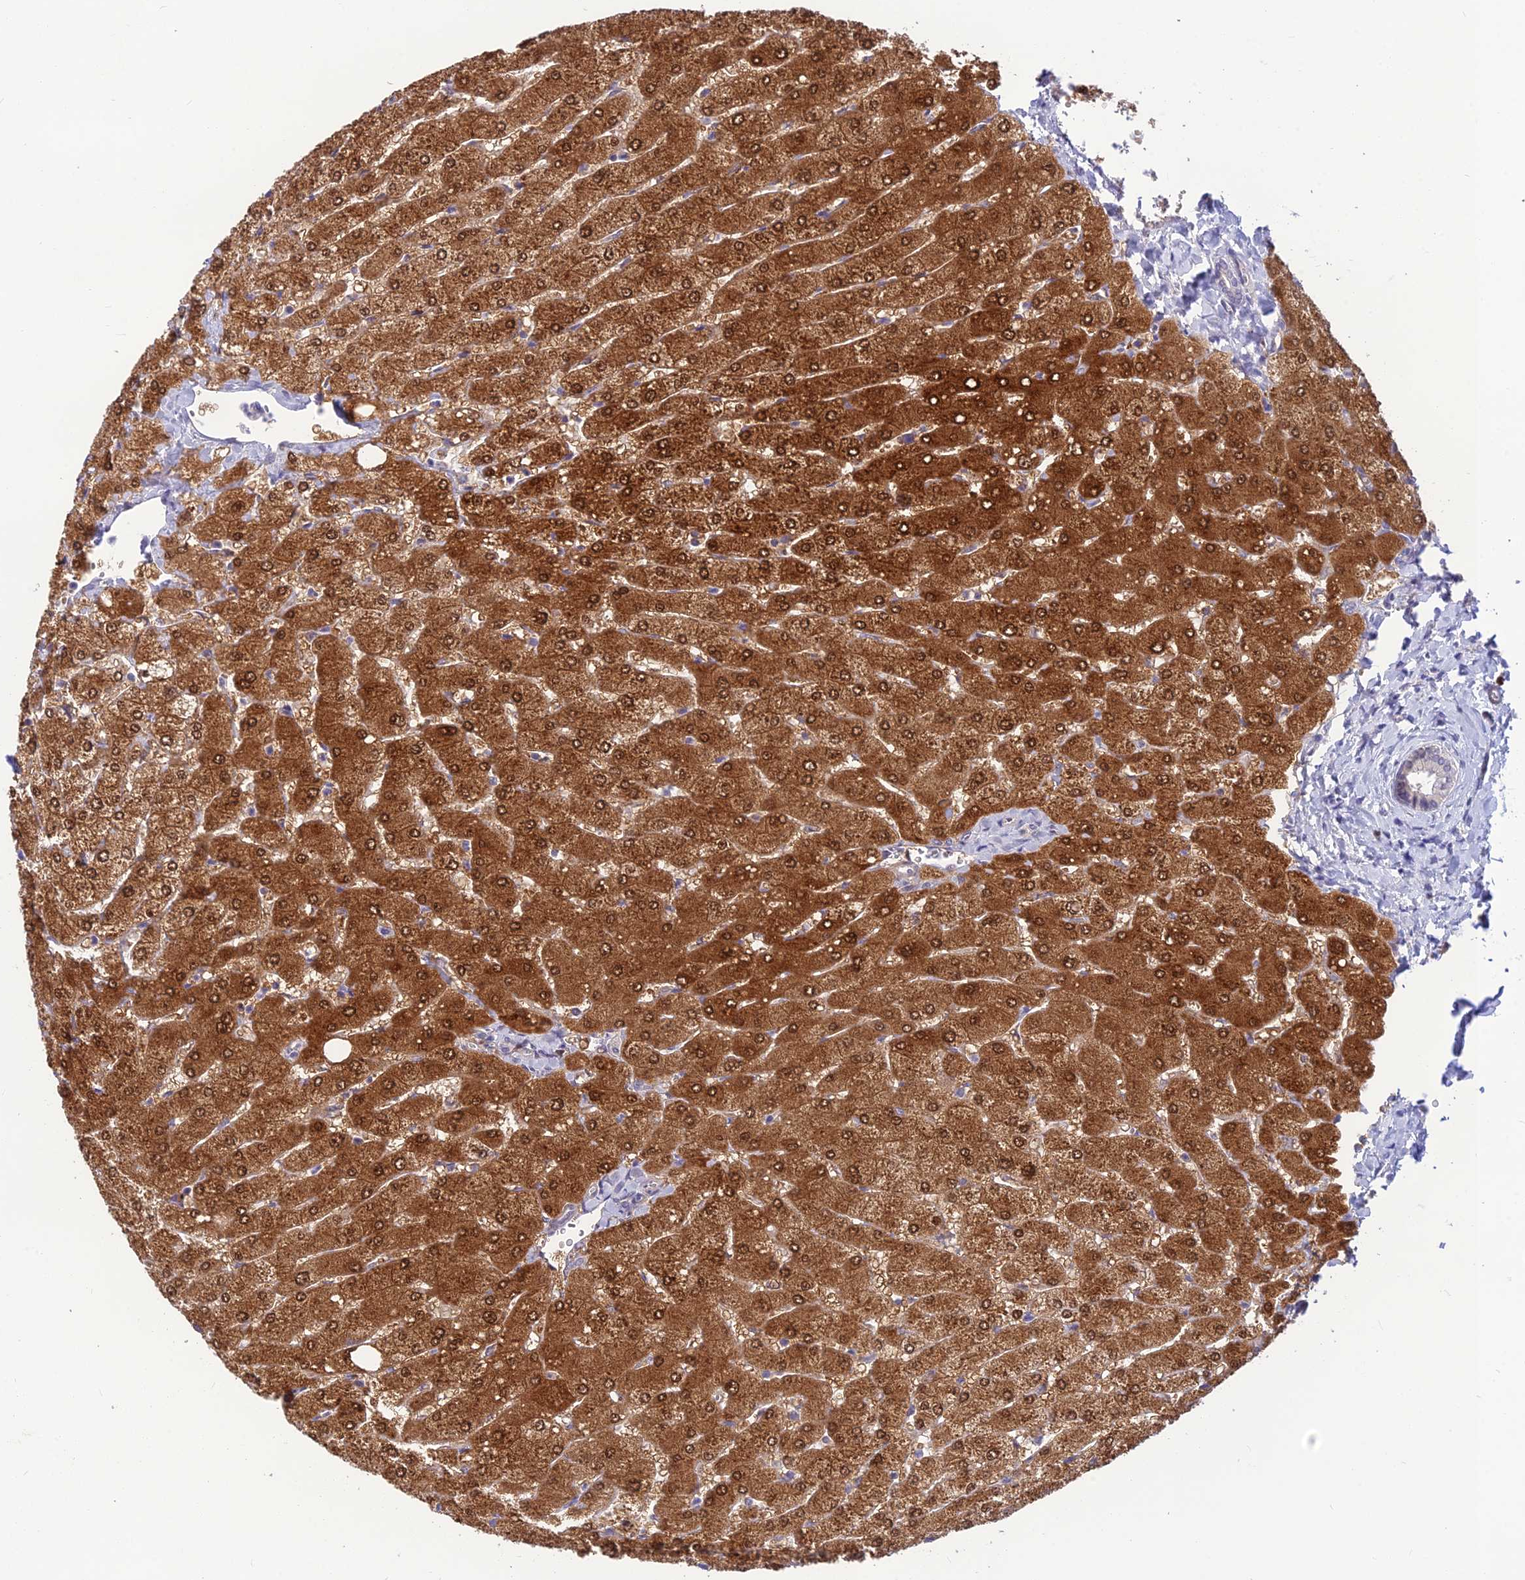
{"staining": {"intensity": "negative", "quantity": "none", "location": "none"}, "tissue": "liver", "cell_type": "Cholangiocytes", "image_type": "normal", "snomed": [{"axis": "morphology", "description": "Normal tissue, NOS"}, {"axis": "topography", "description": "Liver"}], "caption": "Cholangiocytes are negative for protein expression in unremarkable human liver. The staining was performed using DAB to visualize the protein expression in brown, while the nuclei were stained in blue with hematoxylin (Magnification: 20x).", "gene": "ASPDH", "patient": {"sex": "male", "age": 55}}